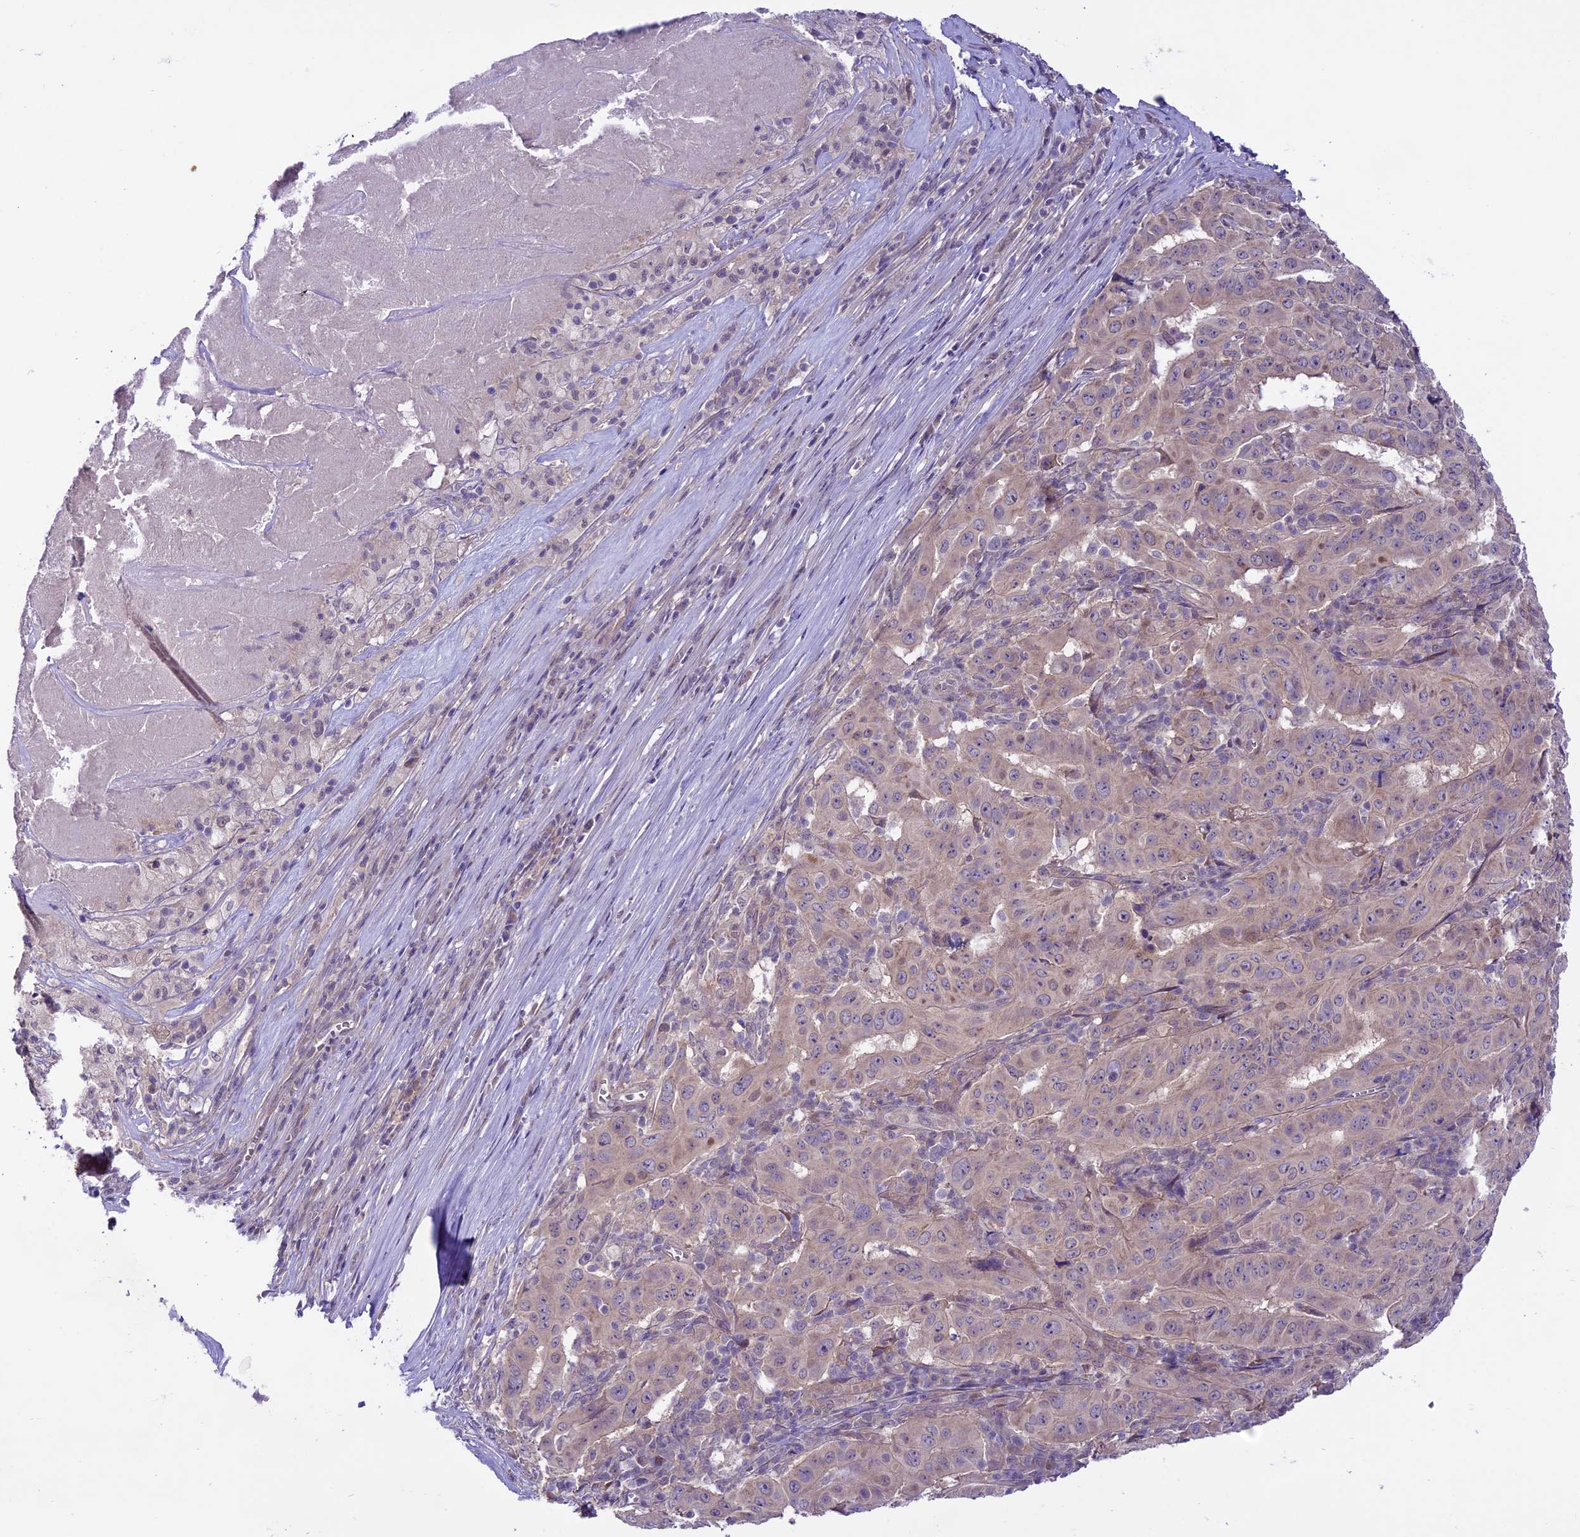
{"staining": {"intensity": "negative", "quantity": "none", "location": "none"}, "tissue": "pancreatic cancer", "cell_type": "Tumor cells", "image_type": "cancer", "snomed": [{"axis": "morphology", "description": "Adenocarcinoma, NOS"}, {"axis": "topography", "description": "Pancreas"}], "caption": "A micrograph of pancreatic cancer (adenocarcinoma) stained for a protein displays no brown staining in tumor cells.", "gene": "SPRED1", "patient": {"sex": "male", "age": 63}}